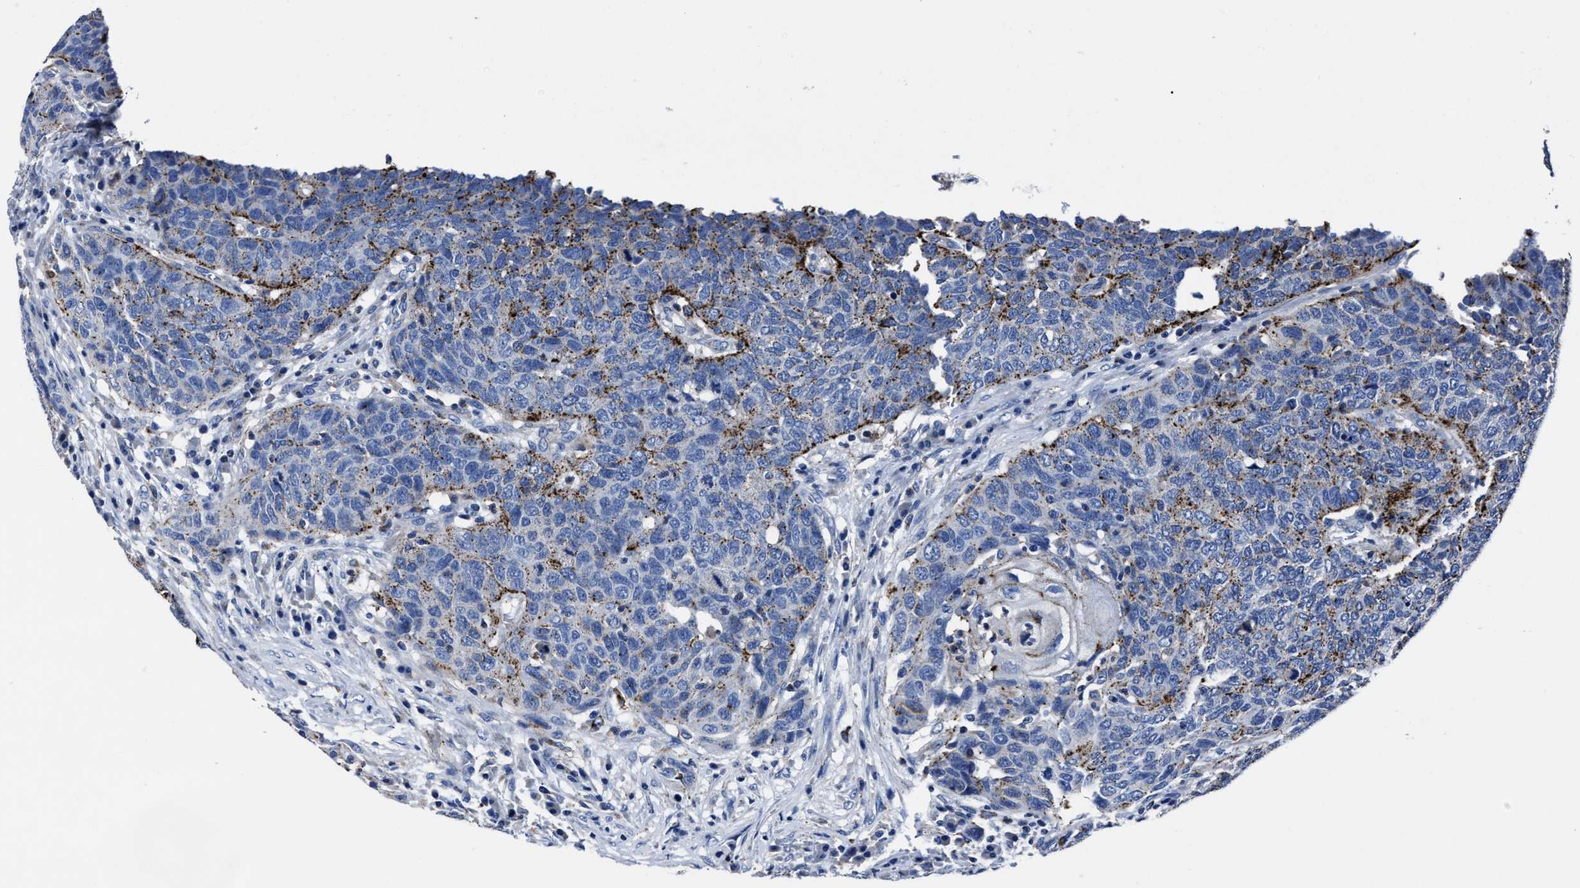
{"staining": {"intensity": "moderate", "quantity": "<25%", "location": "cytoplasmic/membranous"}, "tissue": "head and neck cancer", "cell_type": "Tumor cells", "image_type": "cancer", "snomed": [{"axis": "morphology", "description": "Squamous cell carcinoma, NOS"}, {"axis": "topography", "description": "Head-Neck"}], "caption": "A brown stain shows moderate cytoplasmic/membranous positivity of a protein in head and neck cancer tumor cells.", "gene": "LAMTOR4", "patient": {"sex": "male", "age": 66}}